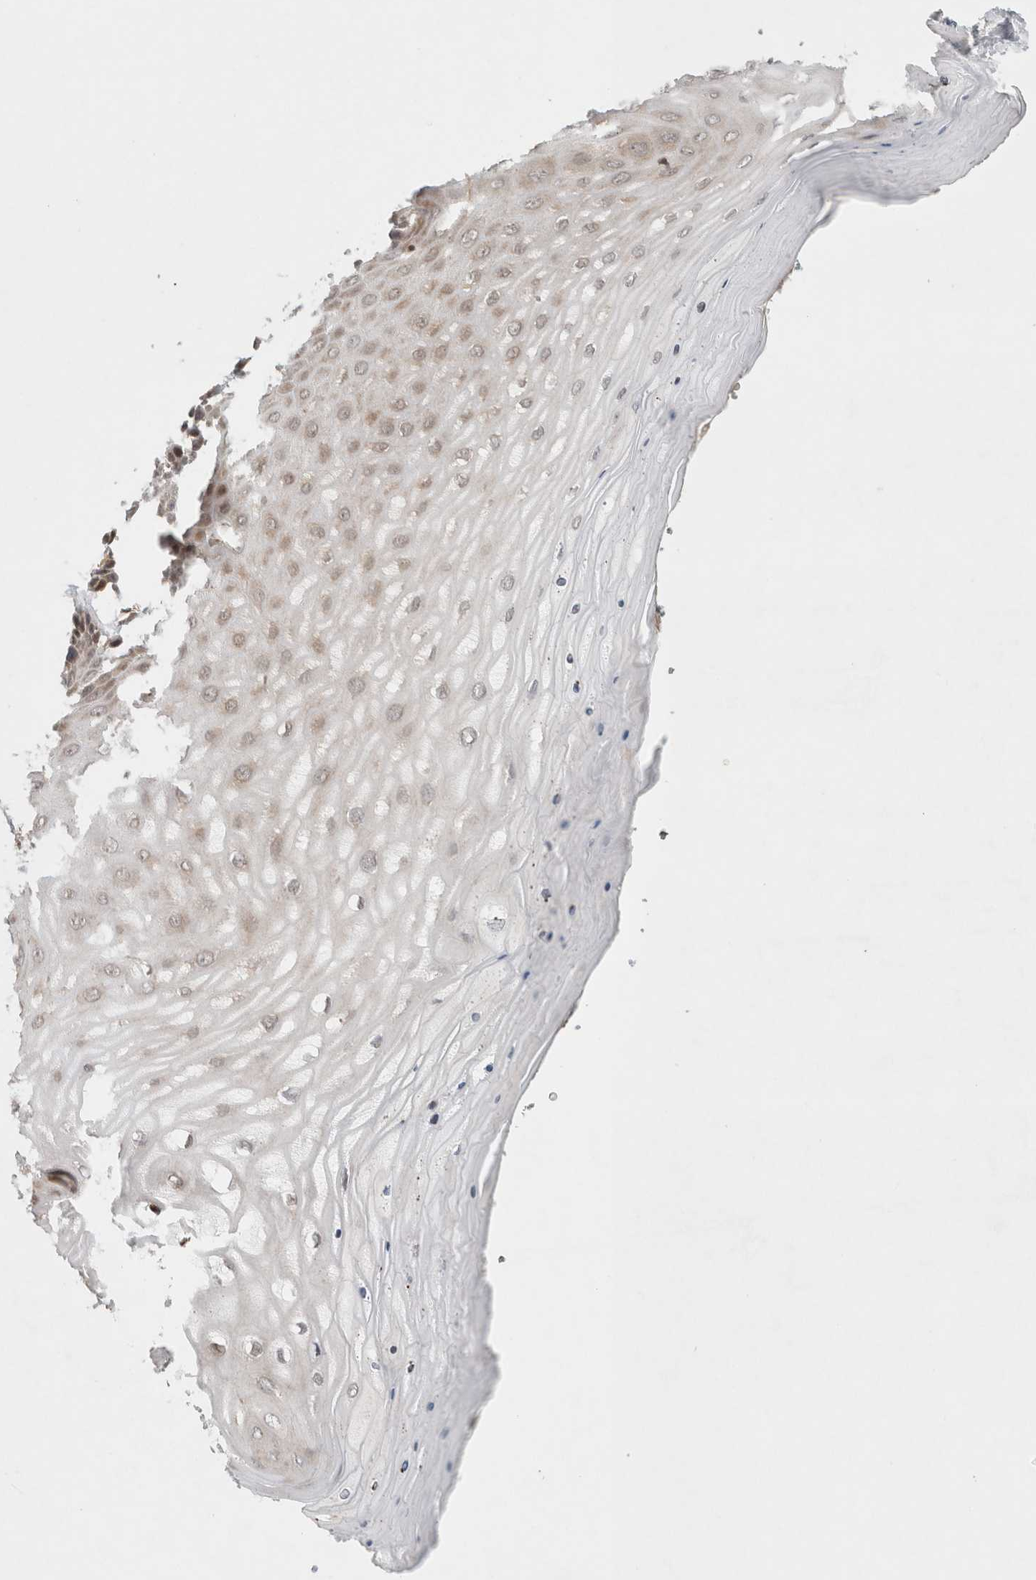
{"staining": {"intensity": "strong", "quantity": ">75%", "location": "cytoplasmic/membranous,nuclear"}, "tissue": "cervix", "cell_type": "Glandular cells", "image_type": "normal", "snomed": [{"axis": "morphology", "description": "Normal tissue, NOS"}, {"axis": "topography", "description": "Cervix"}], "caption": "High-power microscopy captured an immunohistochemistry (IHC) histopathology image of normal cervix, revealing strong cytoplasmic/membranous,nuclear staining in approximately >75% of glandular cells.", "gene": "OTUD6B", "patient": {"sex": "female", "age": 55}}